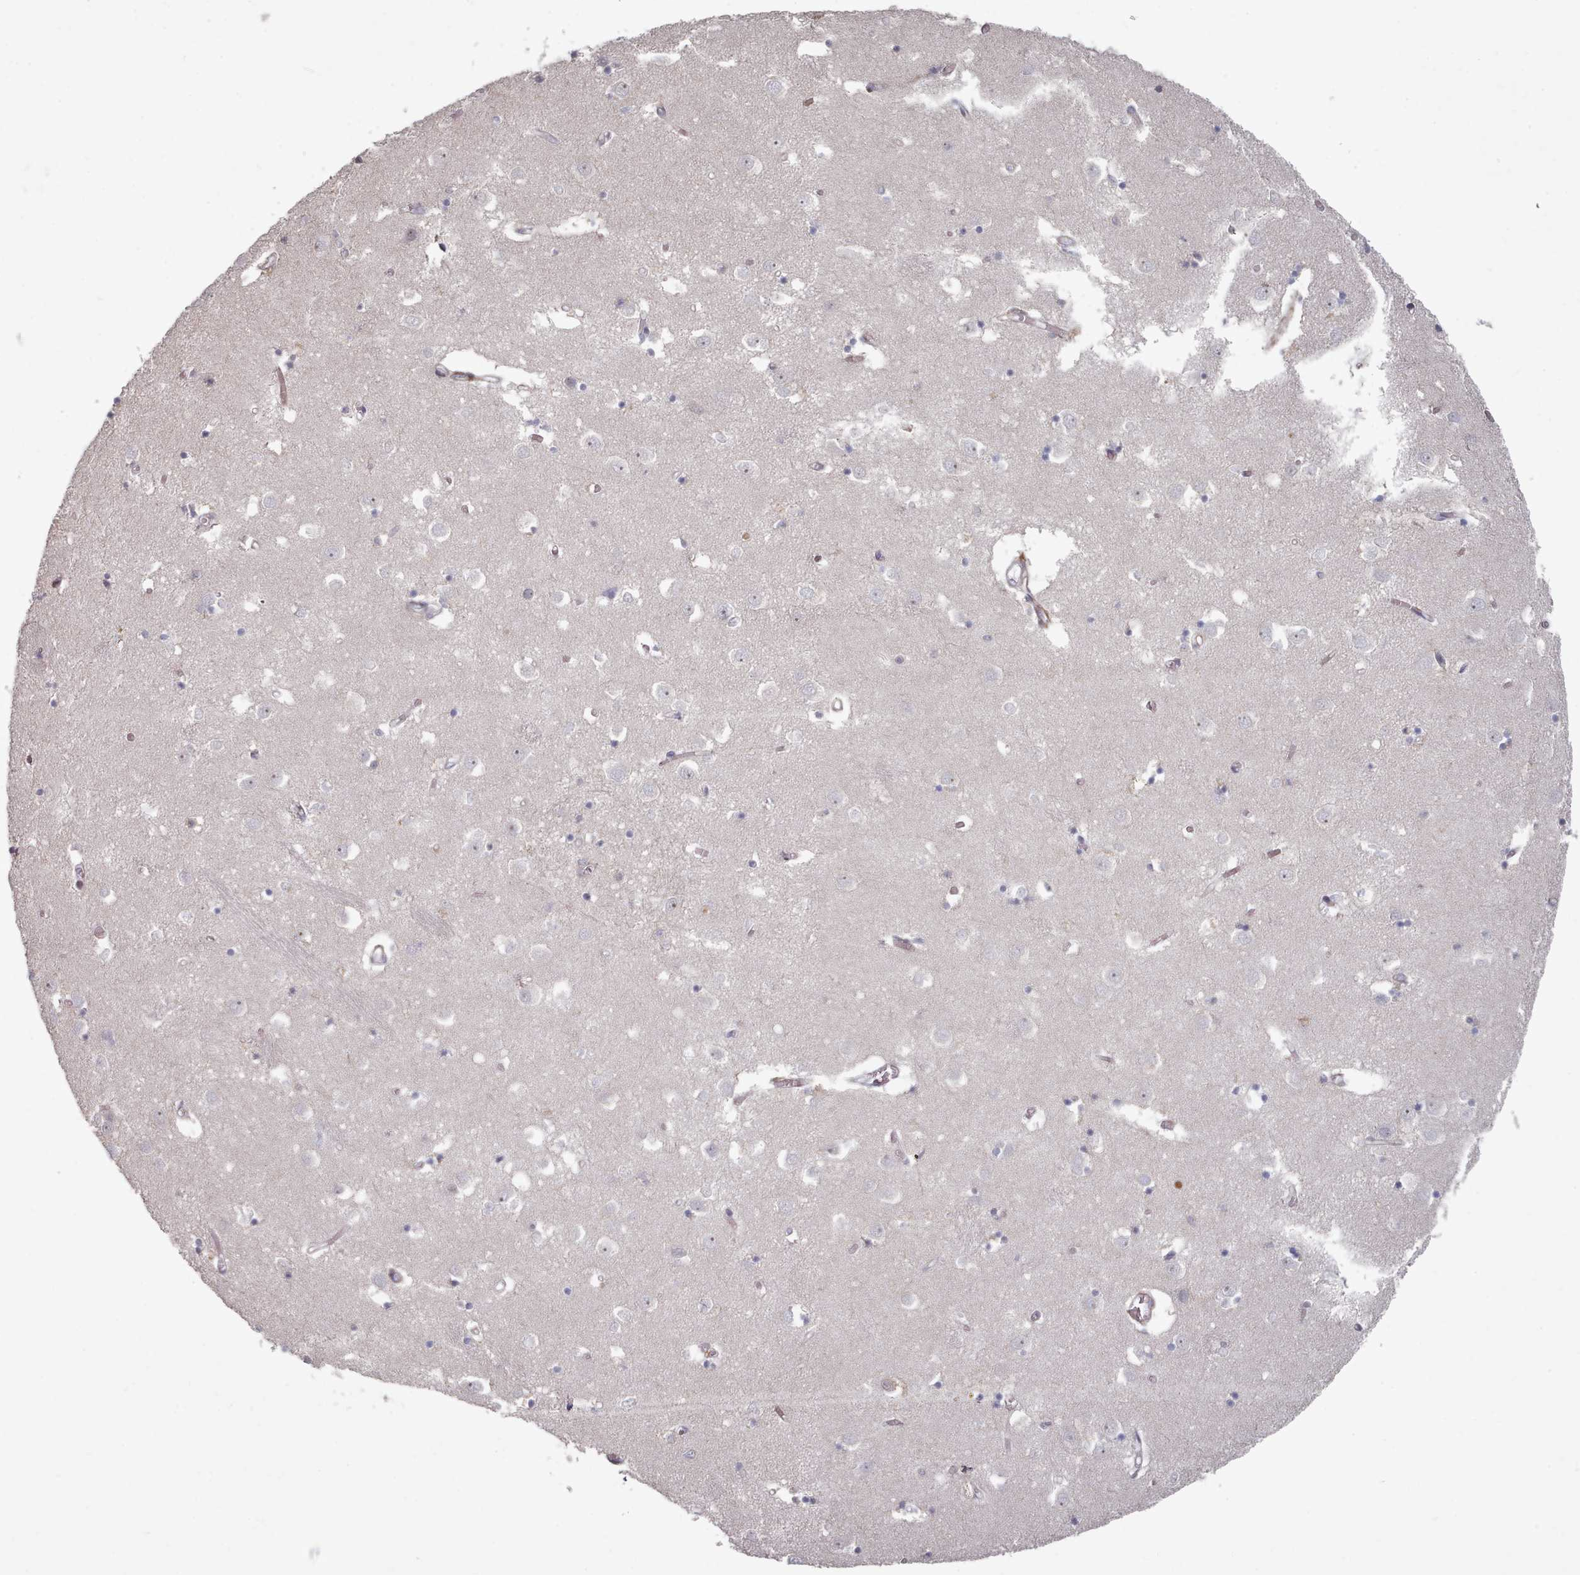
{"staining": {"intensity": "negative", "quantity": "none", "location": "none"}, "tissue": "caudate", "cell_type": "Glial cells", "image_type": "normal", "snomed": [{"axis": "morphology", "description": "Normal tissue, NOS"}, {"axis": "topography", "description": "Lateral ventricle wall"}], "caption": "Immunohistochemistry (IHC) photomicrograph of unremarkable caudate: caudate stained with DAB shows no significant protein expression in glial cells.", "gene": "COL8A2", "patient": {"sex": "male", "age": 70}}